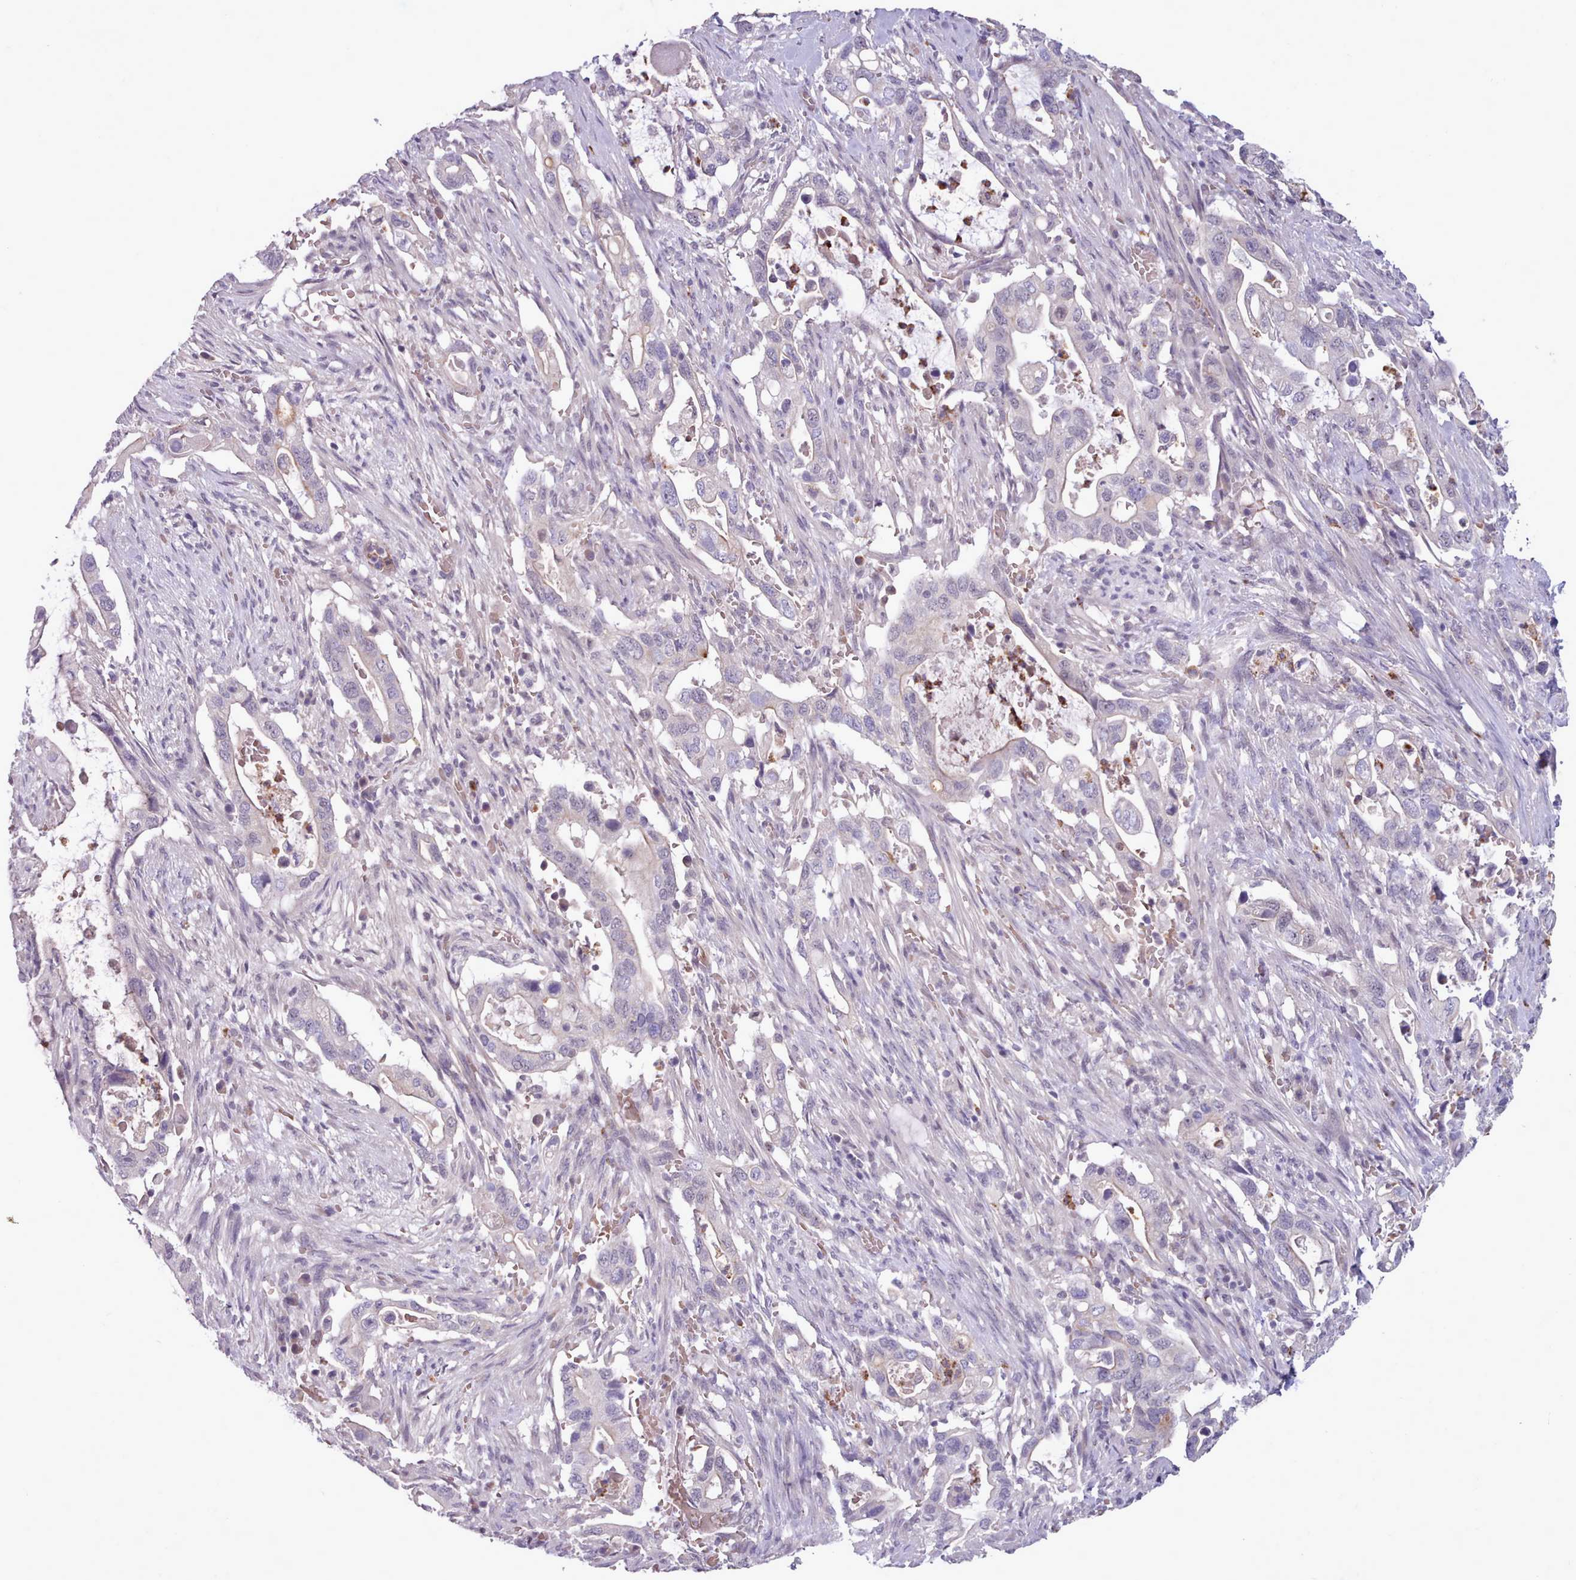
{"staining": {"intensity": "negative", "quantity": "none", "location": "none"}, "tissue": "pancreatic cancer", "cell_type": "Tumor cells", "image_type": "cancer", "snomed": [{"axis": "morphology", "description": "Adenocarcinoma, NOS"}, {"axis": "topography", "description": "Pancreas"}], "caption": "Tumor cells are negative for protein expression in human pancreatic adenocarcinoma.", "gene": "KCTD16", "patient": {"sex": "female", "age": 72}}